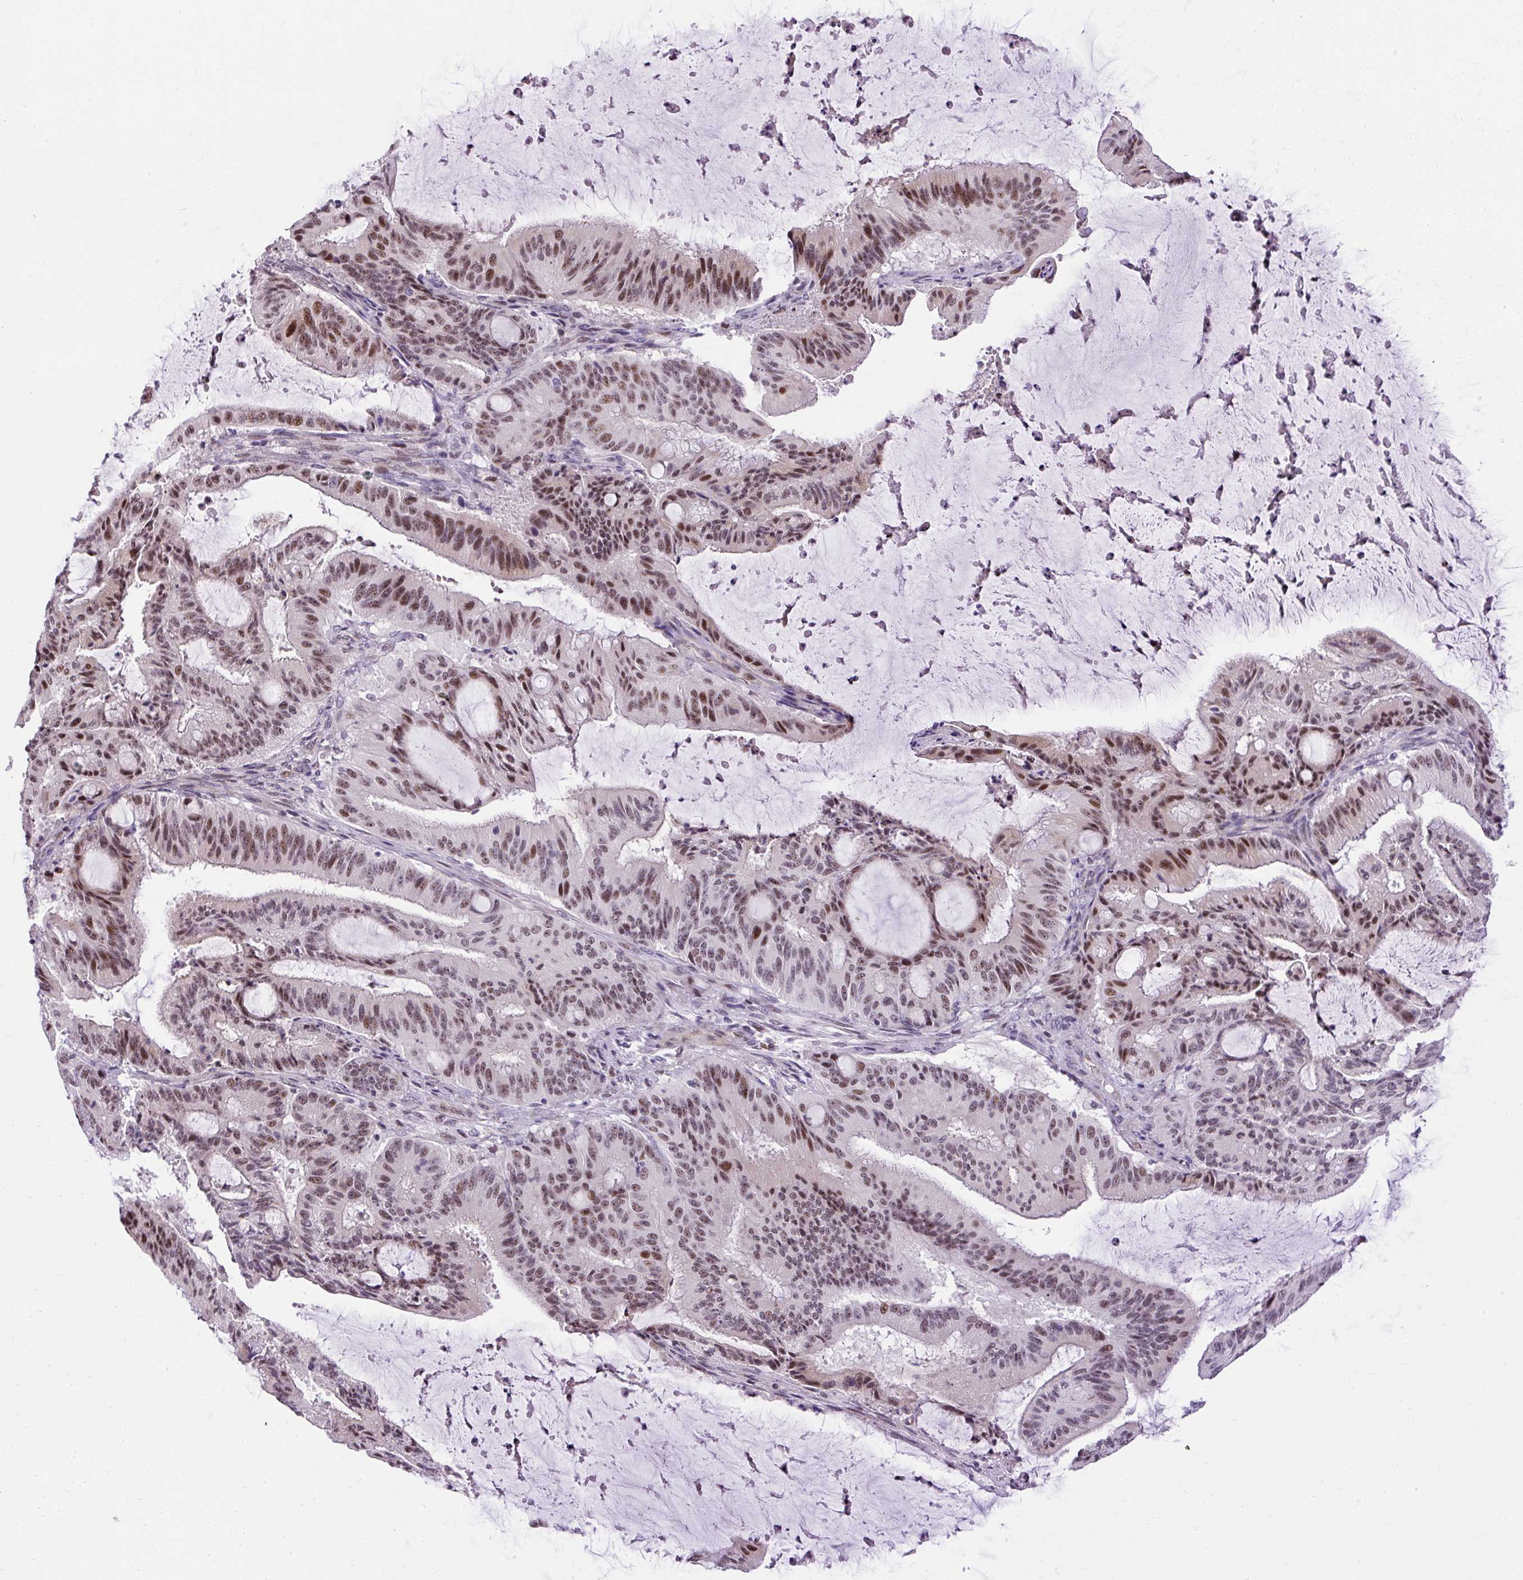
{"staining": {"intensity": "moderate", "quantity": ">75%", "location": "nuclear"}, "tissue": "liver cancer", "cell_type": "Tumor cells", "image_type": "cancer", "snomed": [{"axis": "morphology", "description": "Normal tissue, NOS"}, {"axis": "morphology", "description": "Cholangiocarcinoma"}, {"axis": "topography", "description": "Liver"}, {"axis": "topography", "description": "Peripheral nerve tissue"}], "caption": "High-magnification brightfield microscopy of liver cancer (cholangiocarcinoma) stained with DAB (brown) and counterstained with hematoxylin (blue). tumor cells exhibit moderate nuclear staining is seen in about>75% of cells.", "gene": "ARHGEF18", "patient": {"sex": "female", "age": 73}}